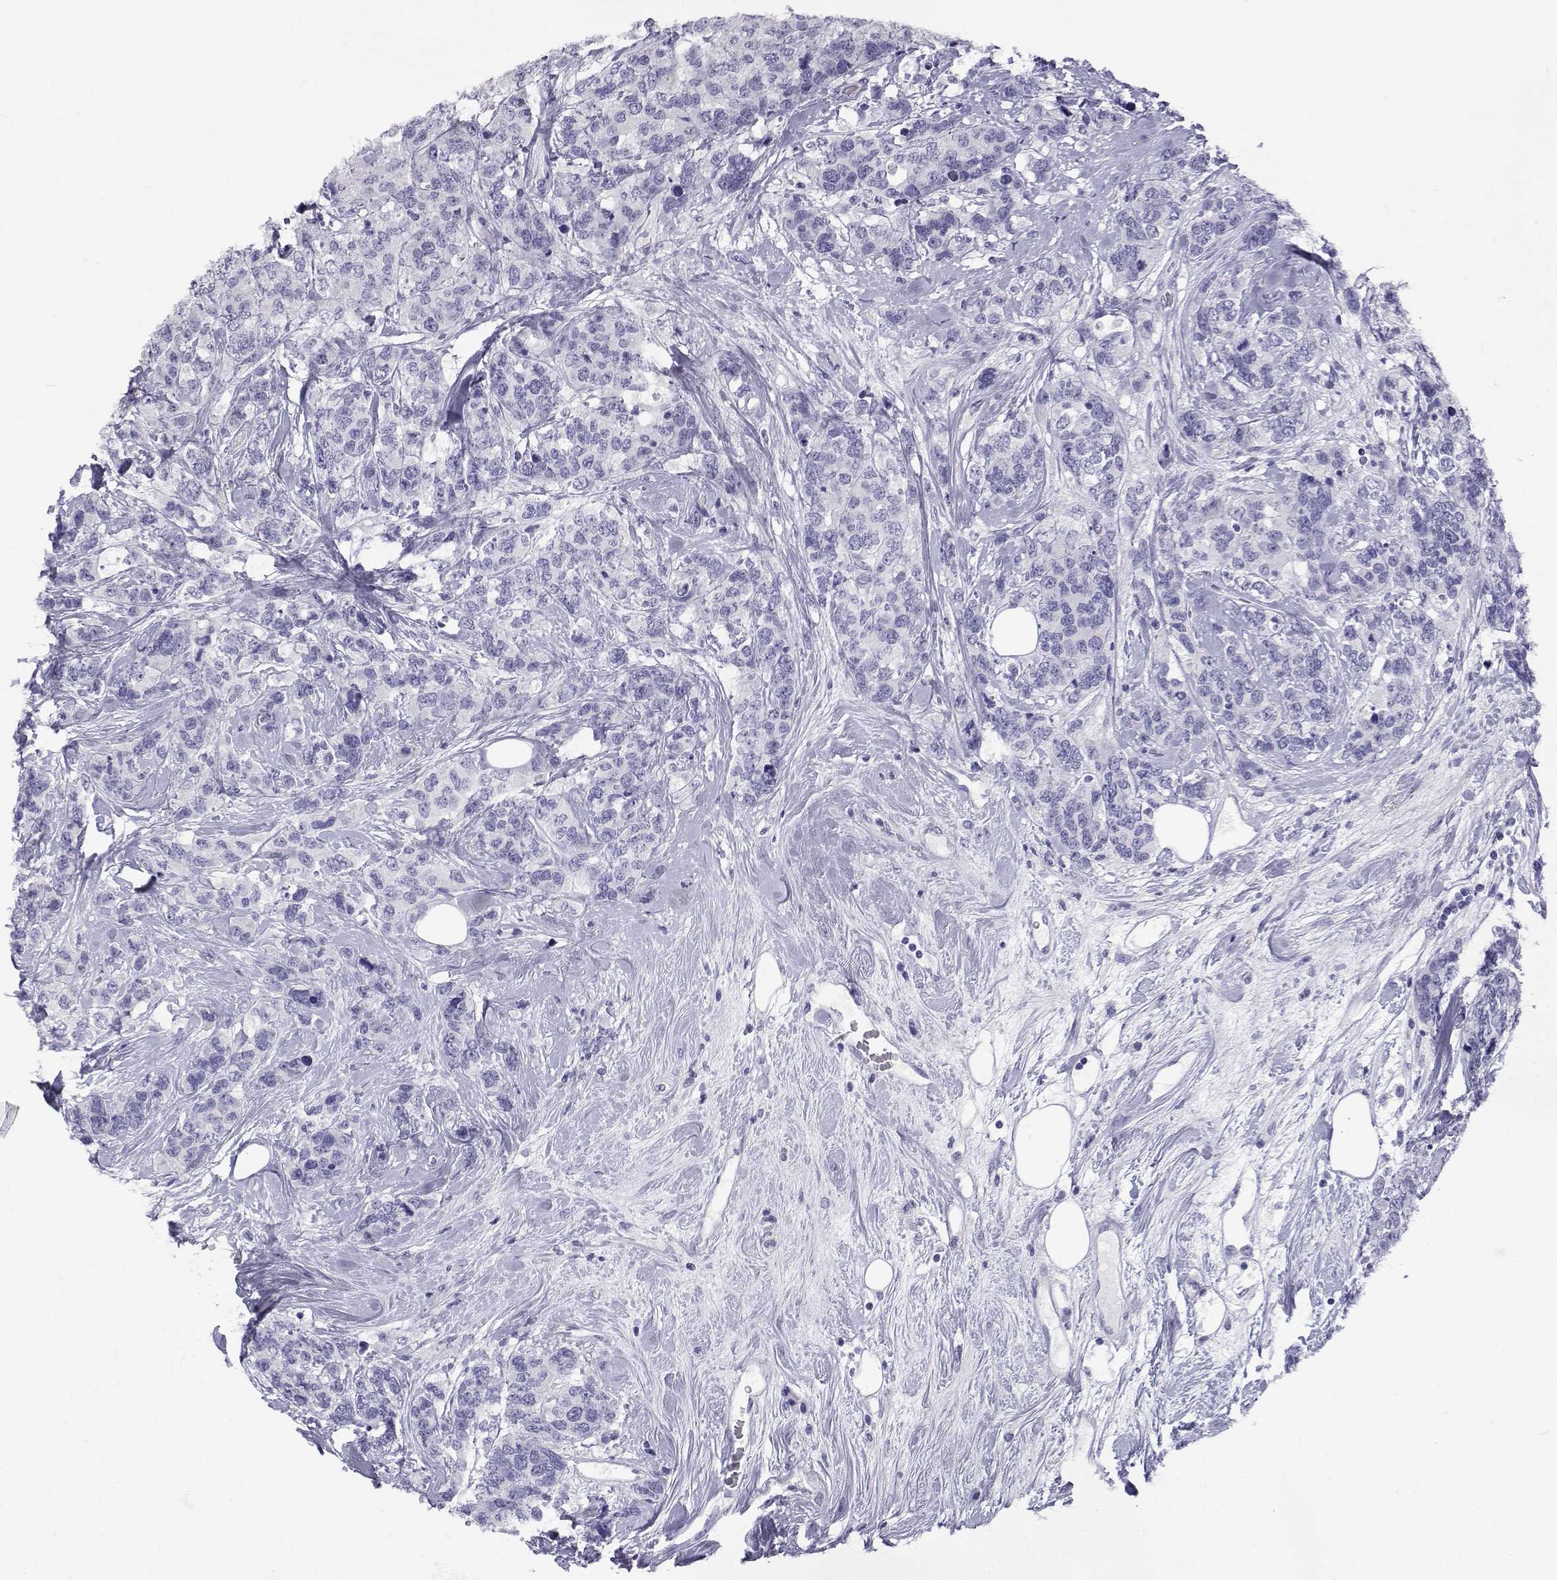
{"staining": {"intensity": "negative", "quantity": "none", "location": "none"}, "tissue": "breast cancer", "cell_type": "Tumor cells", "image_type": "cancer", "snomed": [{"axis": "morphology", "description": "Lobular carcinoma"}, {"axis": "topography", "description": "Breast"}], "caption": "DAB immunohistochemical staining of human breast lobular carcinoma reveals no significant positivity in tumor cells.", "gene": "SLC6A3", "patient": {"sex": "female", "age": 59}}